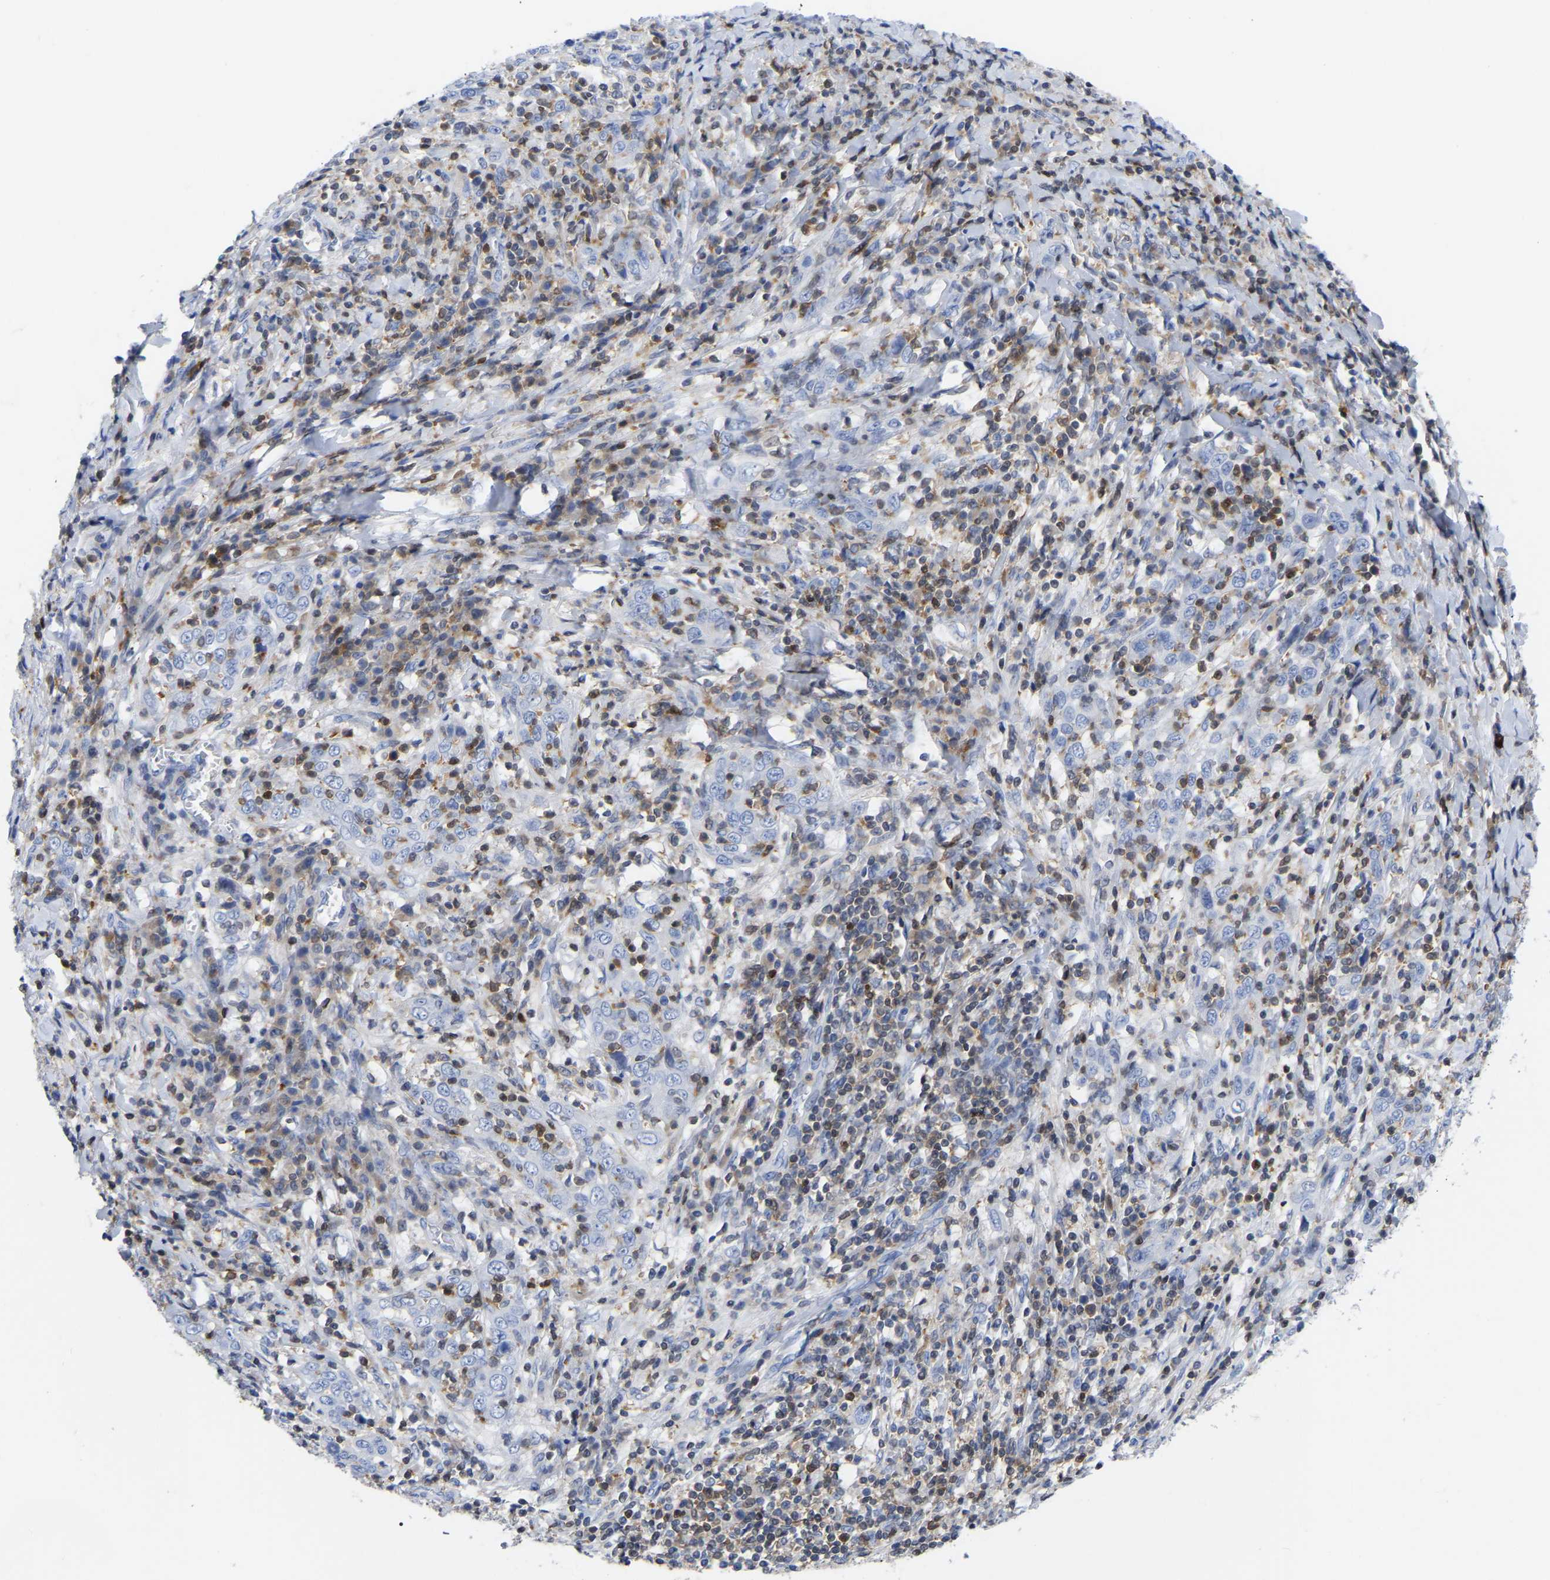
{"staining": {"intensity": "negative", "quantity": "none", "location": "none"}, "tissue": "cervical cancer", "cell_type": "Tumor cells", "image_type": "cancer", "snomed": [{"axis": "morphology", "description": "Squamous cell carcinoma, NOS"}, {"axis": "topography", "description": "Cervix"}], "caption": "Tumor cells are negative for protein expression in human squamous cell carcinoma (cervical).", "gene": "PTPN7", "patient": {"sex": "female", "age": 46}}